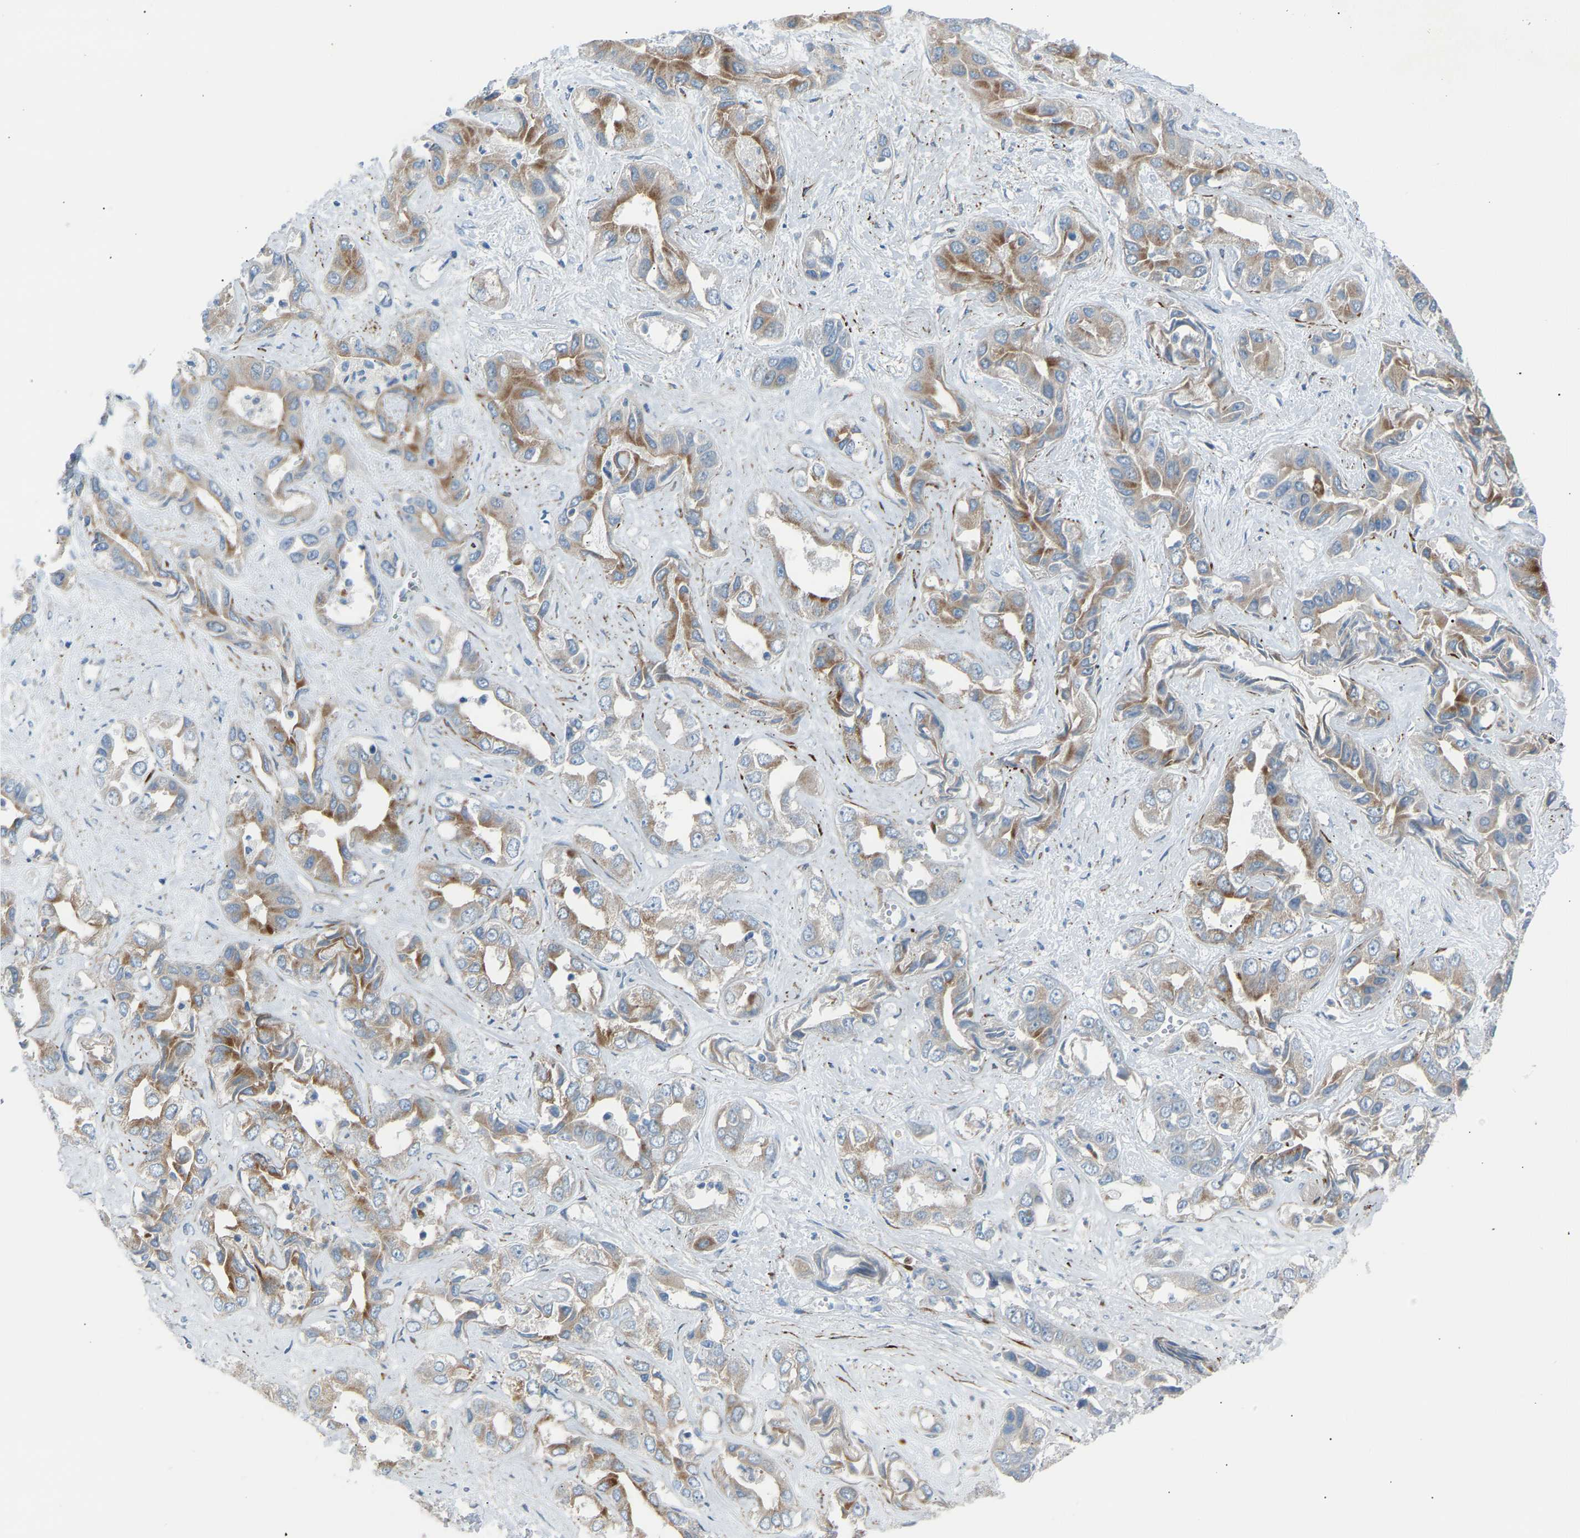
{"staining": {"intensity": "moderate", "quantity": "25%-75%", "location": "cytoplasmic/membranous"}, "tissue": "liver cancer", "cell_type": "Tumor cells", "image_type": "cancer", "snomed": [{"axis": "morphology", "description": "Cholangiocarcinoma"}, {"axis": "topography", "description": "Liver"}], "caption": "A brown stain highlights moderate cytoplasmic/membranous positivity of a protein in liver cholangiocarcinoma tumor cells.", "gene": "VPS41", "patient": {"sex": "female", "age": 52}}